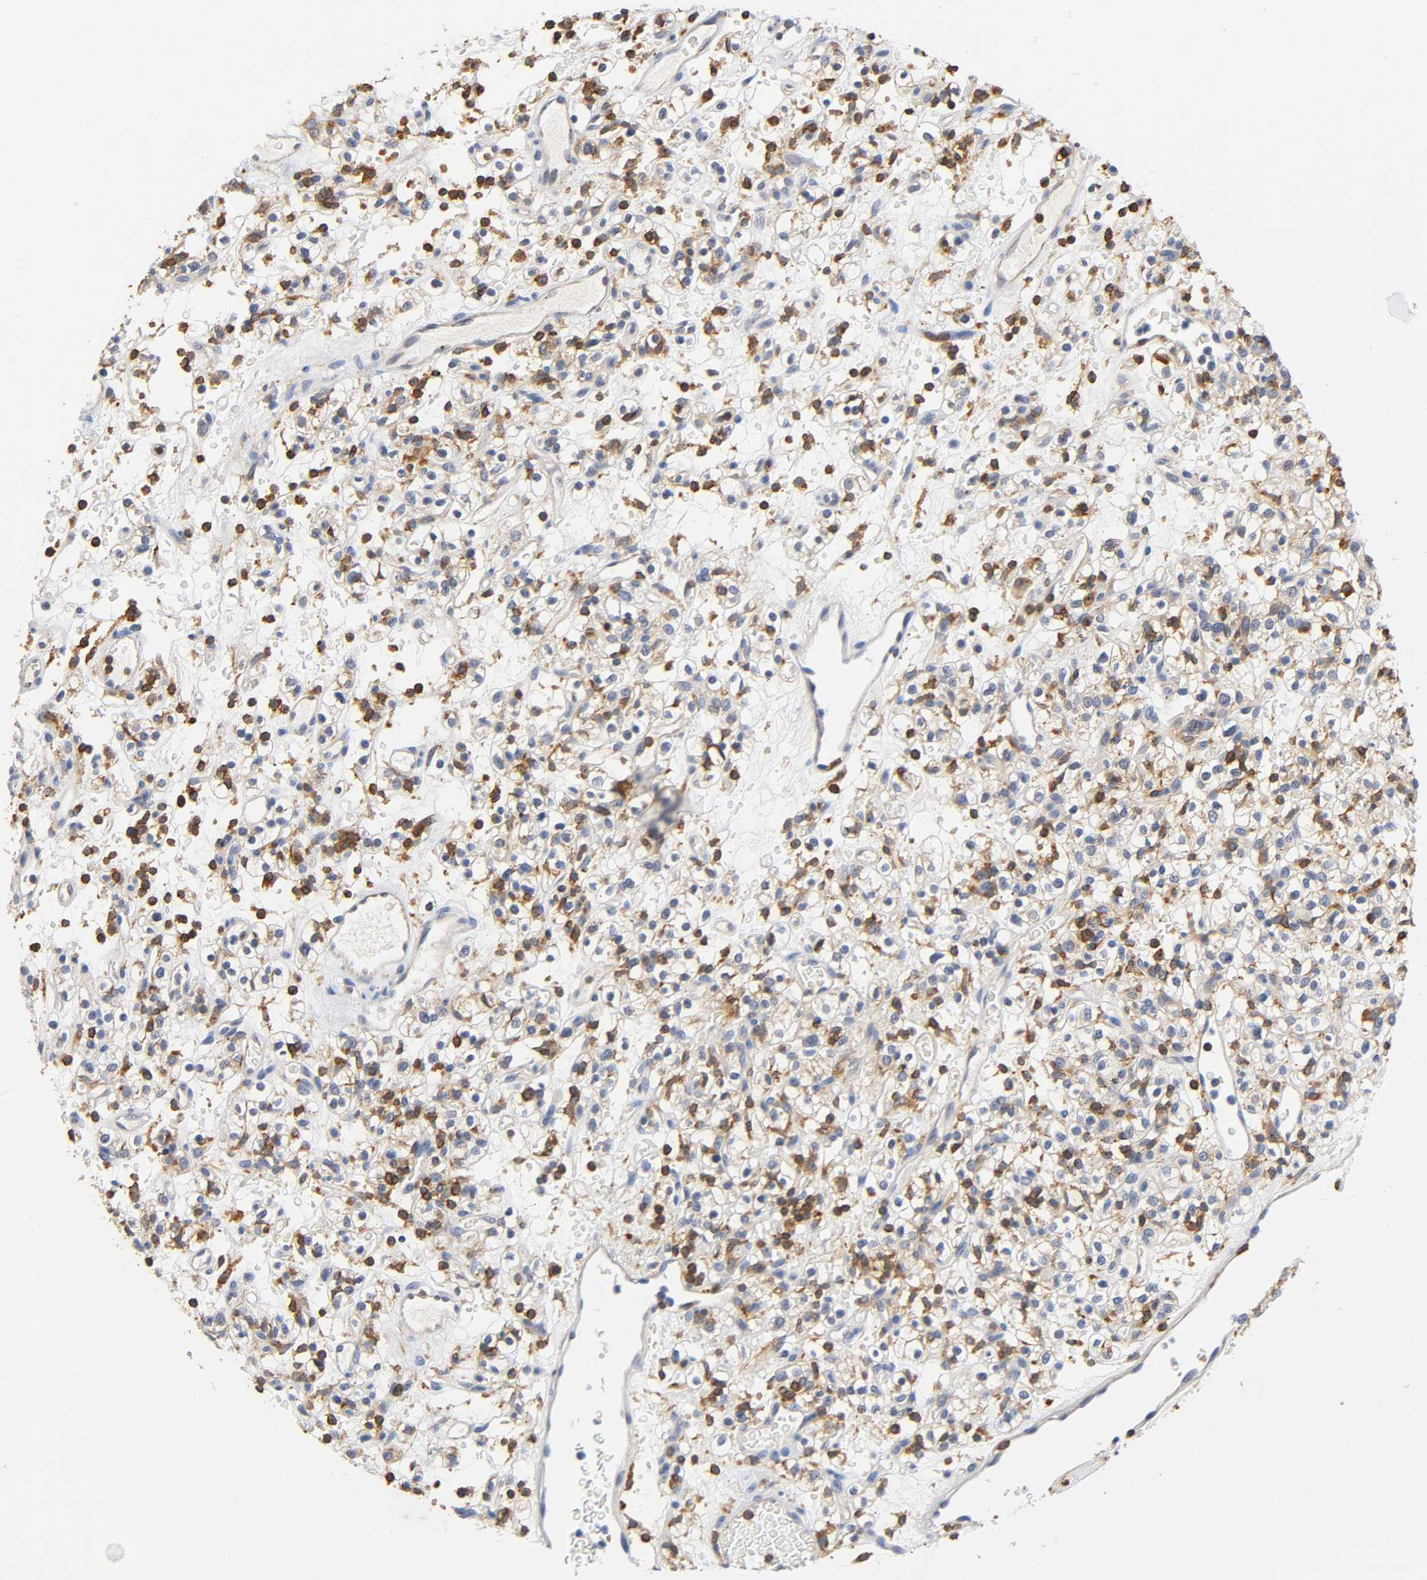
{"staining": {"intensity": "negative", "quantity": "none", "location": "none"}, "tissue": "renal cancer", "cell_type": "Tumor cells", "image_type": "cancer", "snomed": [{"axis": "morphology", "description": "Normal tissue, NOS"}, {"axis": "morphology", "description": "Adenocarcinoma, NOS"}, {"axis": "topography", "description": "Kidney"}], "caption": "DAB (3,3'-diaminobenzidine) immunohistochemical staining of adenocarcinoma (renal) reveals no significant staining in tumor cells.", "gene": "UCKL1", "patient": {"sex": "female", "age": 72}}